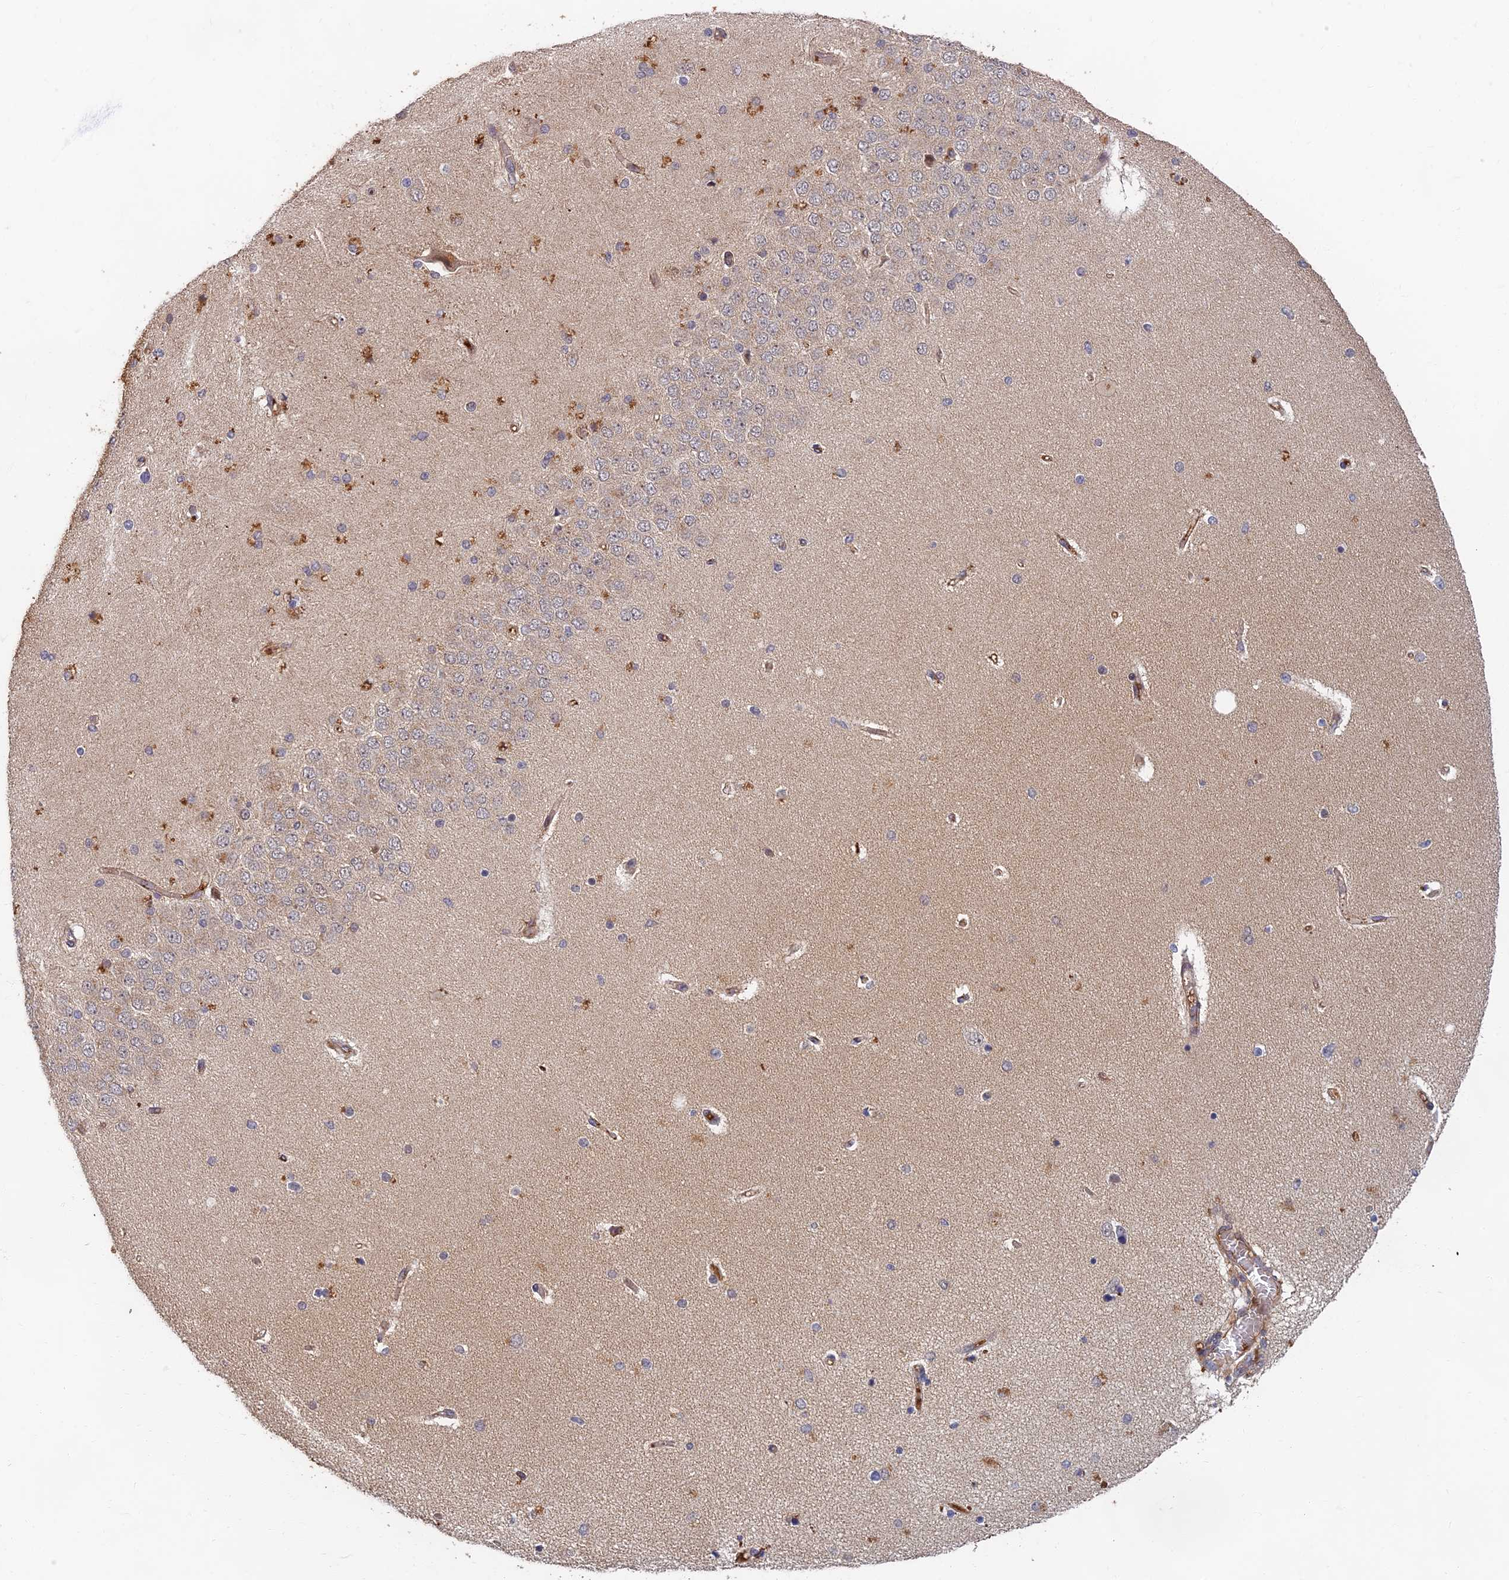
{"staining": {"intensity": "moderate", "quantity": "25%-75%", "location": "cytoplasmic/membranous"}, "tissue": "hippocampus", "cell_type": "Glial cells", "image_type": "normal", "snomed": [{"axis": "morphology", "description": "Normal tissue, NOS"}, {"axis": "topography", "description": "Hippocampus"}], "caption": "Moderate cytoplasmic/membranous expression for a protein is present in about 25%-75% of glial cells of benign hippocampus using IHC.", "gene": "EARS2", "patient": {"sex": "female", "age": 54}}